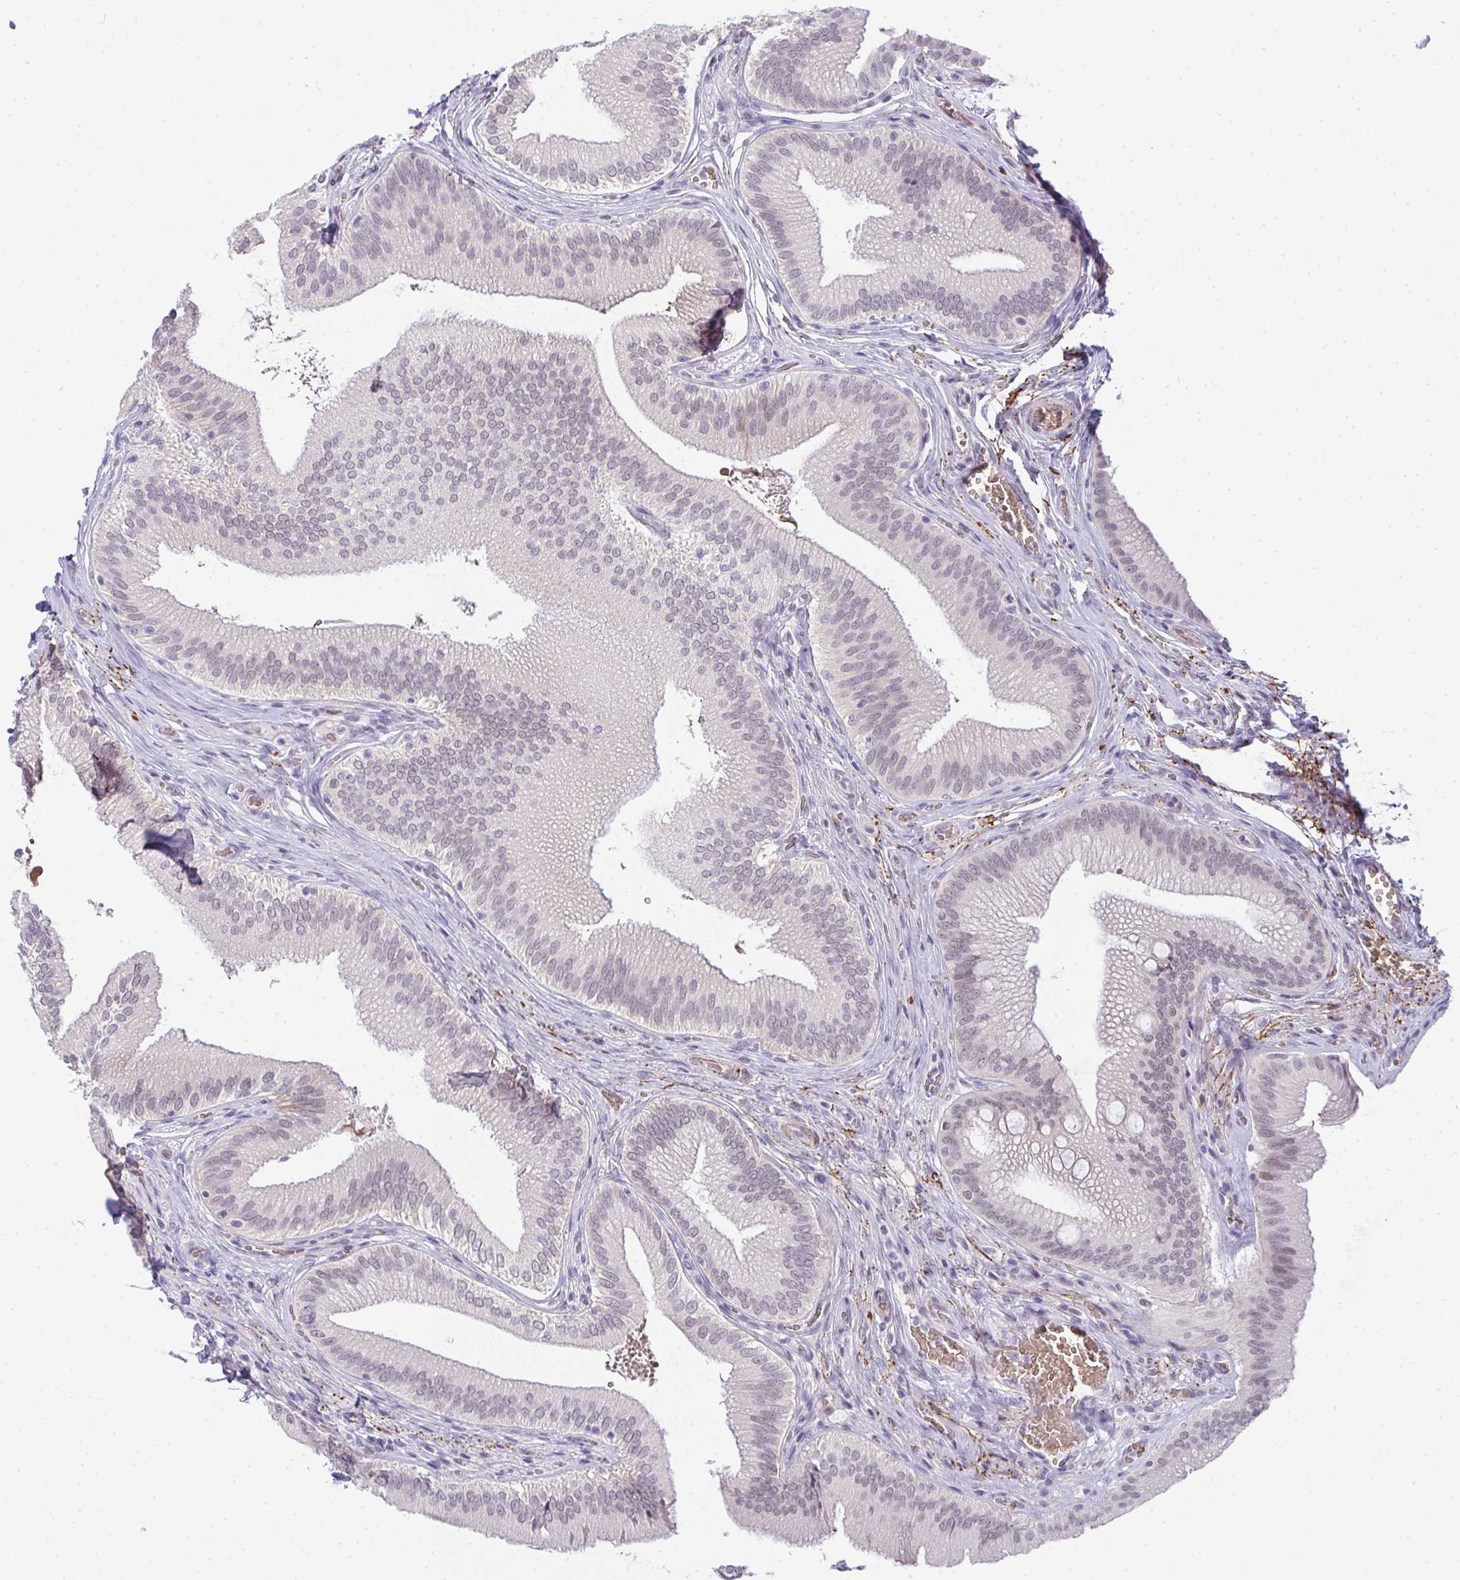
{"staining": {"intensity": "weak", "quantity": "<25%", "location": "nuclear"}, "tissue": "gallbladder", "cell_type": "Glandular cells", "image_type": "normal", "snomed": [{"axis": "morphology", "description": "Normal tissue, NOS"}, {"axis": "topography", "description": "Gallbladder"}], "caption": "The histopathology image shows no significant staining in glandular cells of gallbladder. The staining is performed using DAB brown chromogen with nuclei counter-stained in using hematoxylin.", "gene": "TNMD", "patient": {"sex": "male", "age": 17}}